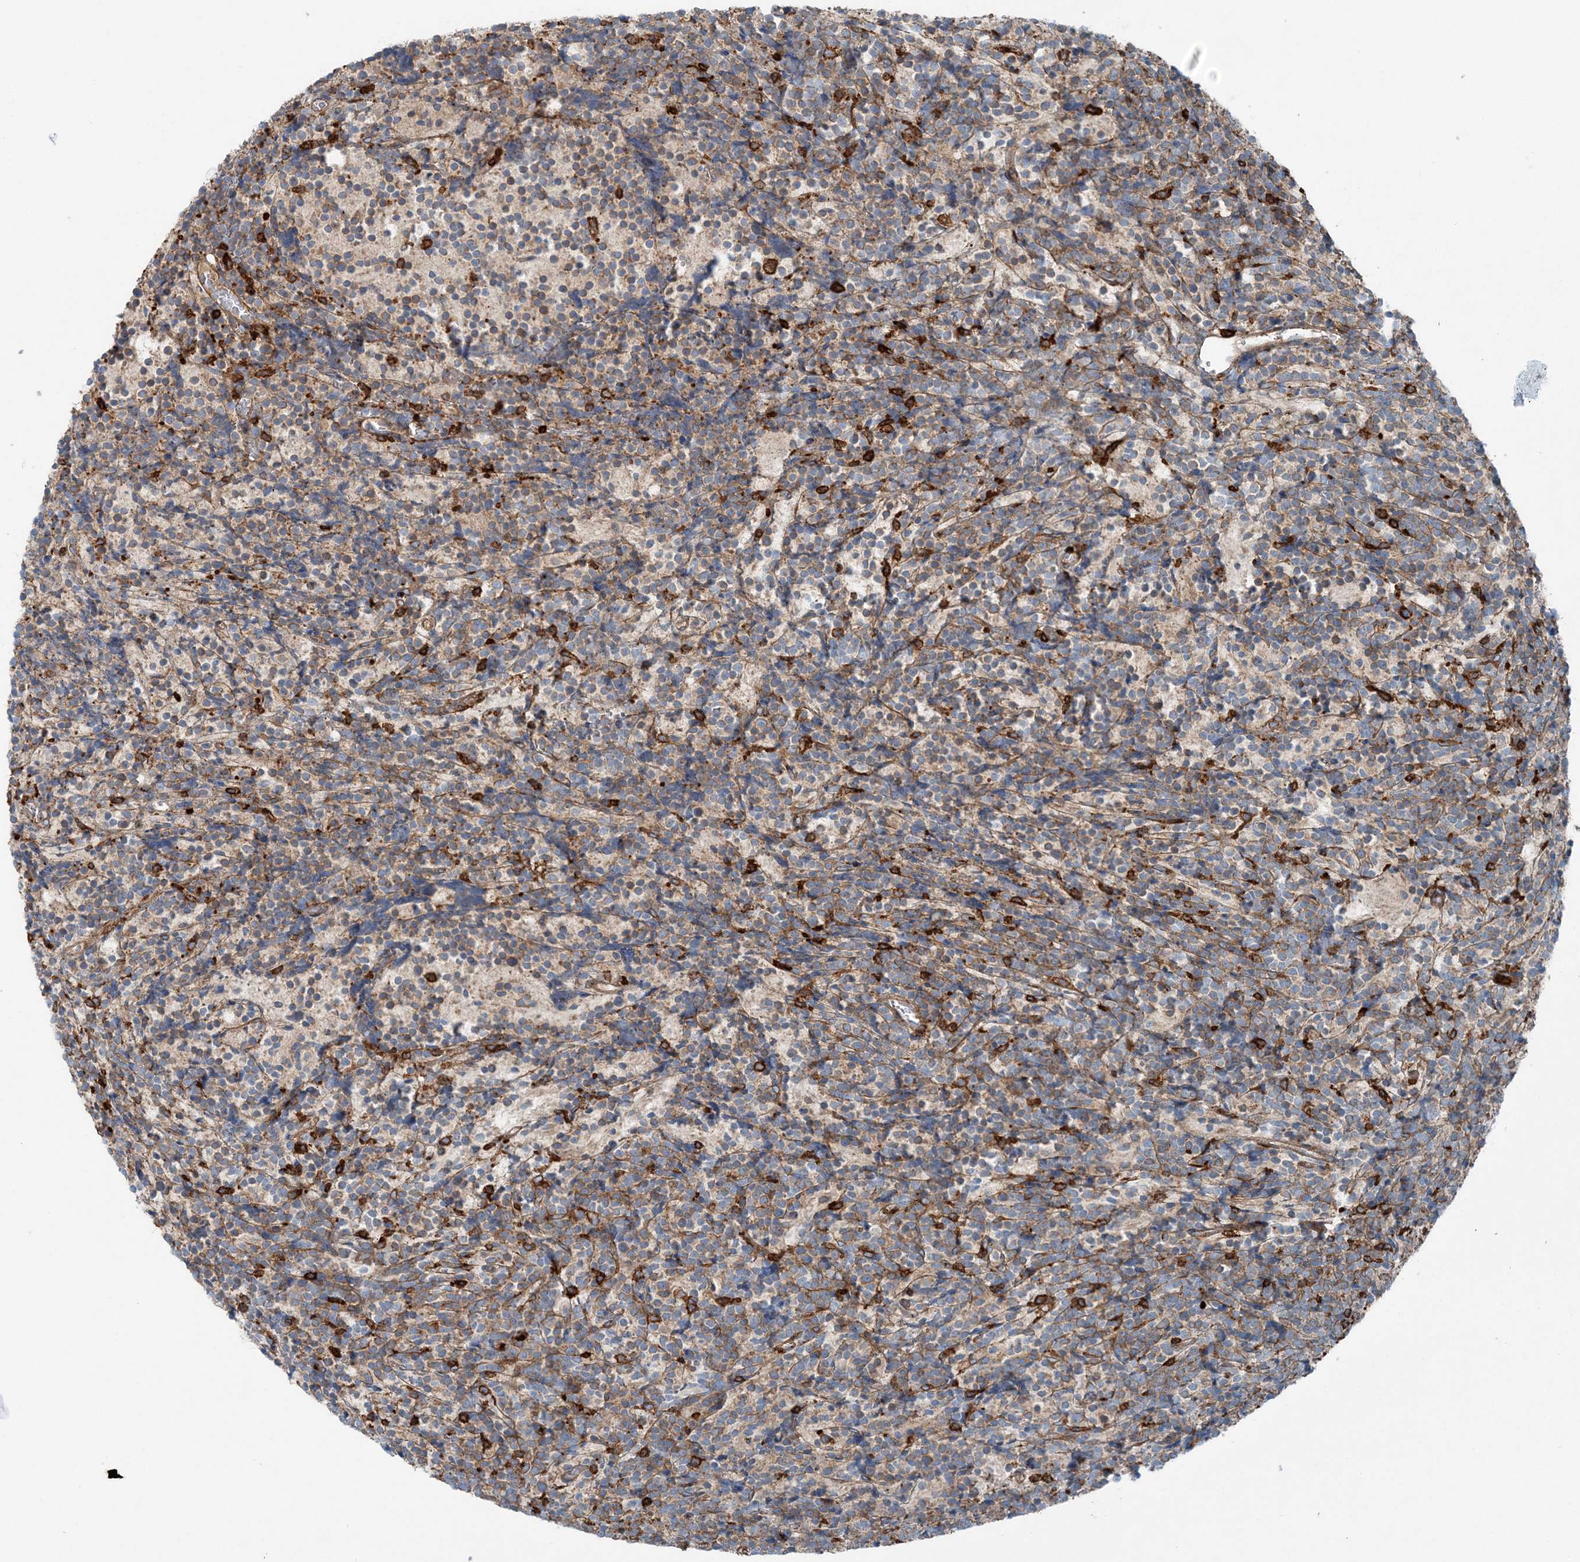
{"staining": {"intensity": "negative", "quantity": "none", "location": "none"}, "tissue": "glioma", "cell_type": "Tumor cells", "image_type": "cancer", "snomed": [{"axis": "morphology", "description": "Glioma, malignant, Low grade"}, {"axis": "topography", "description": "Brain"}], "caption": "The image reveals no staining of tumor cells in glioma.", "gene": "SNX2", "patient": {"sex": "female", "age": 1}}